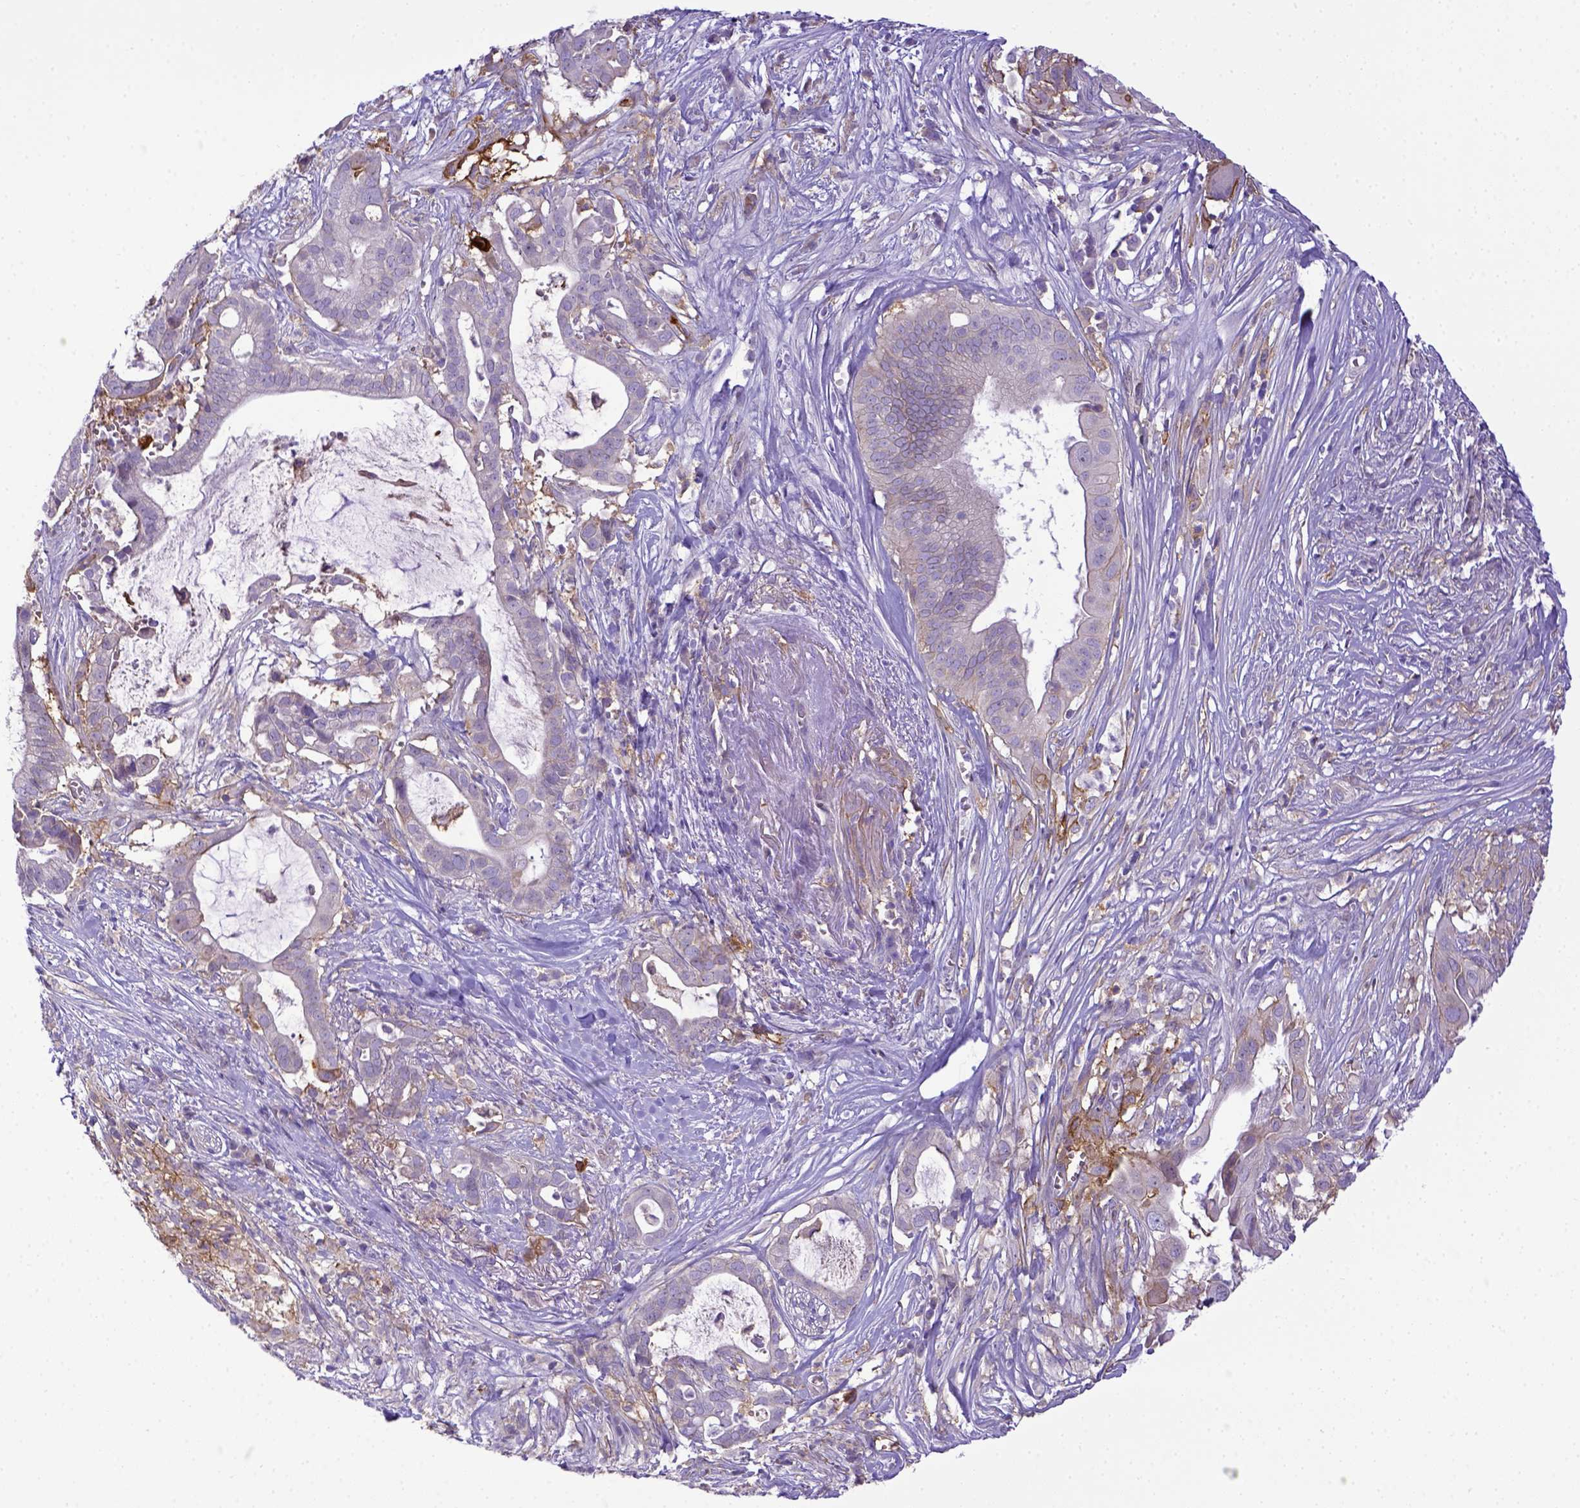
{"staining": {"intensity": "negative", "quantity": "none", "location": "none"}, "tissue": "pancreatic cancer", "cell_type": "Tumor cells", "image_type": "cancer", "snomed": [{"axis": "morphology", "description": "Adenocarcinoma, NOS"}, {"axis": "topography", "description": "Pancreas"}], "caption": "This image is of pancreatic cancer stained with immunohistochemistry (IHC) to label a protein in brown with the nuclei are counter-stained blue. There is no positivity in tumor cells. (Immunohistochemistry, brightfield microscopy, high magnification).", "gene": "CD40", "patient": {"sex": "male", "age": 61}}